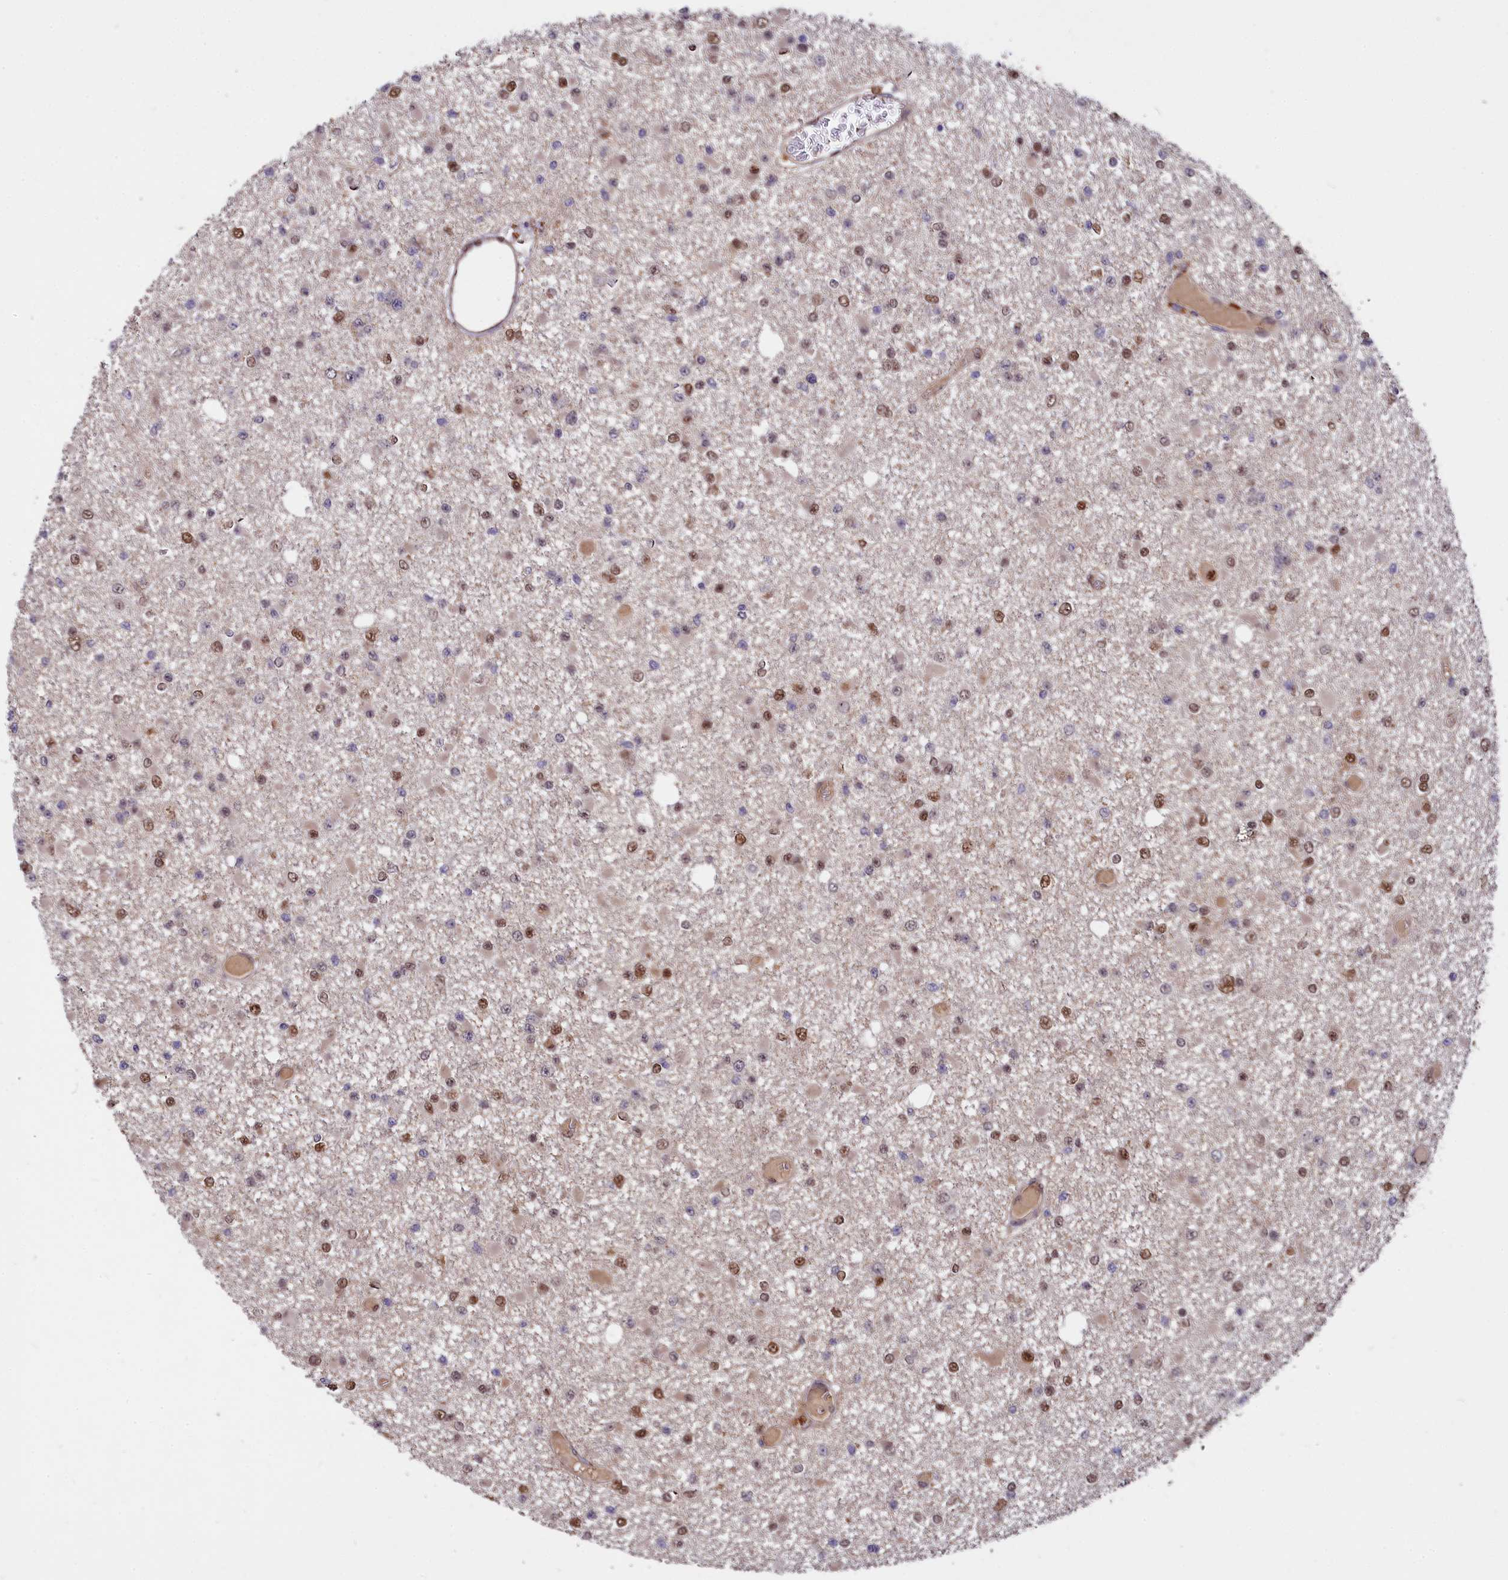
{"staining": {"intensity": "moderate", "quantity": "25%-75%", "location": "nuclear"}, "tissue": "glioma", "cell_type": "Tumor cells", "image_type": "cancer", "snomed": [{"axis": "morphology", "description": "Glioma, malignant, Low grade"}, {"axis": "topography", "description": "Brain"}], "caption": "Malignant low-grade glioma stained with a brown dye shows moderate nuclear positive positivity in about 25%-75% of tumor cells.", "gene": "ADRM1", "patient": {"sex": "female", "age": 22}}